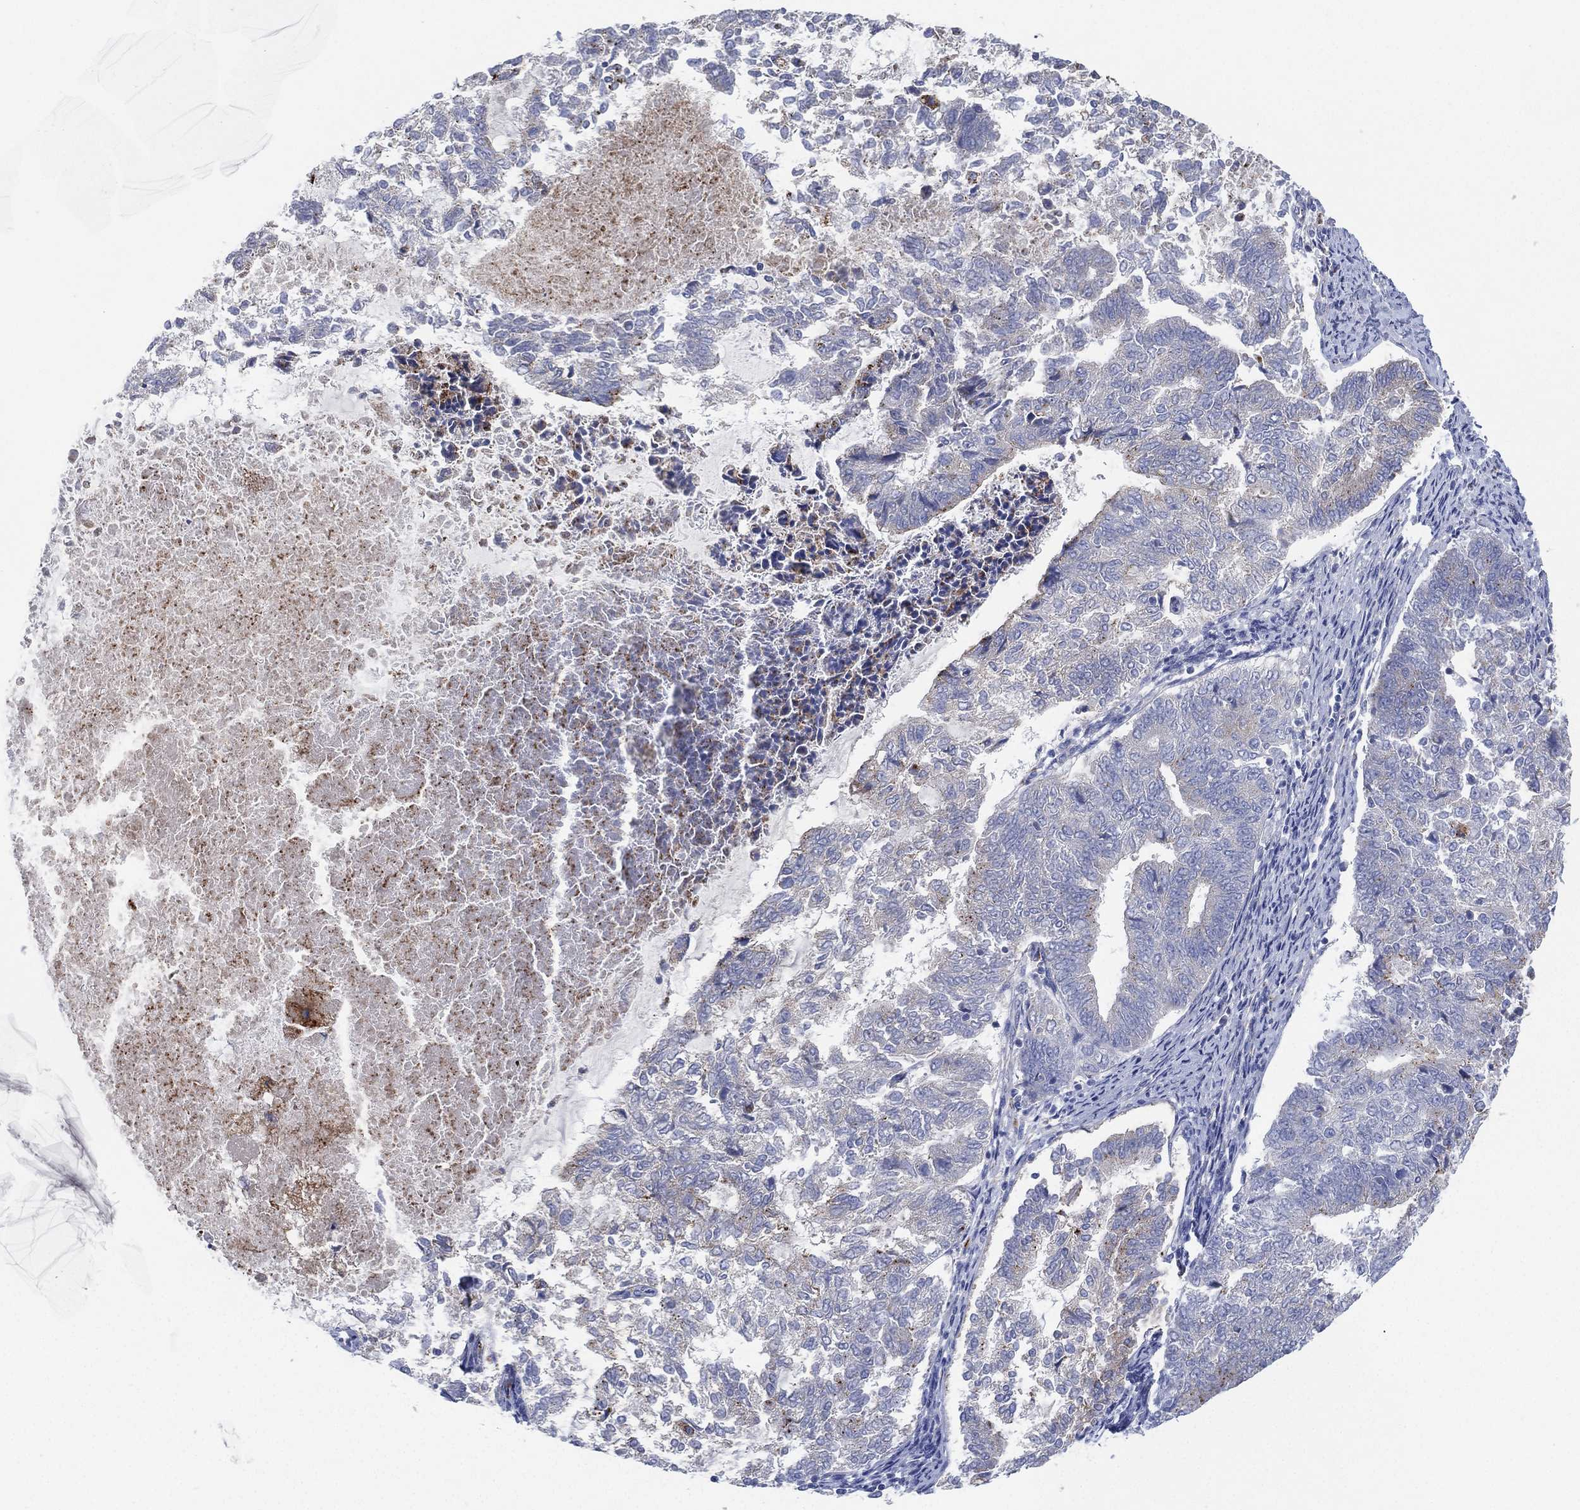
{"staining": {"intensity": "negative", "quantity": "none", "location": "none"}, "tissue": "endometrial cancer", "cell_type": "Tumor cells", "image_type": "cancer", "snomed": [{"axis": "morphology", "description": "Adenocarcinoma, NOS"}, {"axis": "topography", "description": "Endometrium"}], "caption": "This histopathology image is of adenocarcinoma (endometrial) stained with immunohistochemistry (IHC) to label a protein in brown with the nuclei are counter-stained blue. There is no staining in tumor cells. (DAB immunohistochemistry, high magnification).", "gene": "GALNS", "patient": {"sex": "female", "age": 65}}